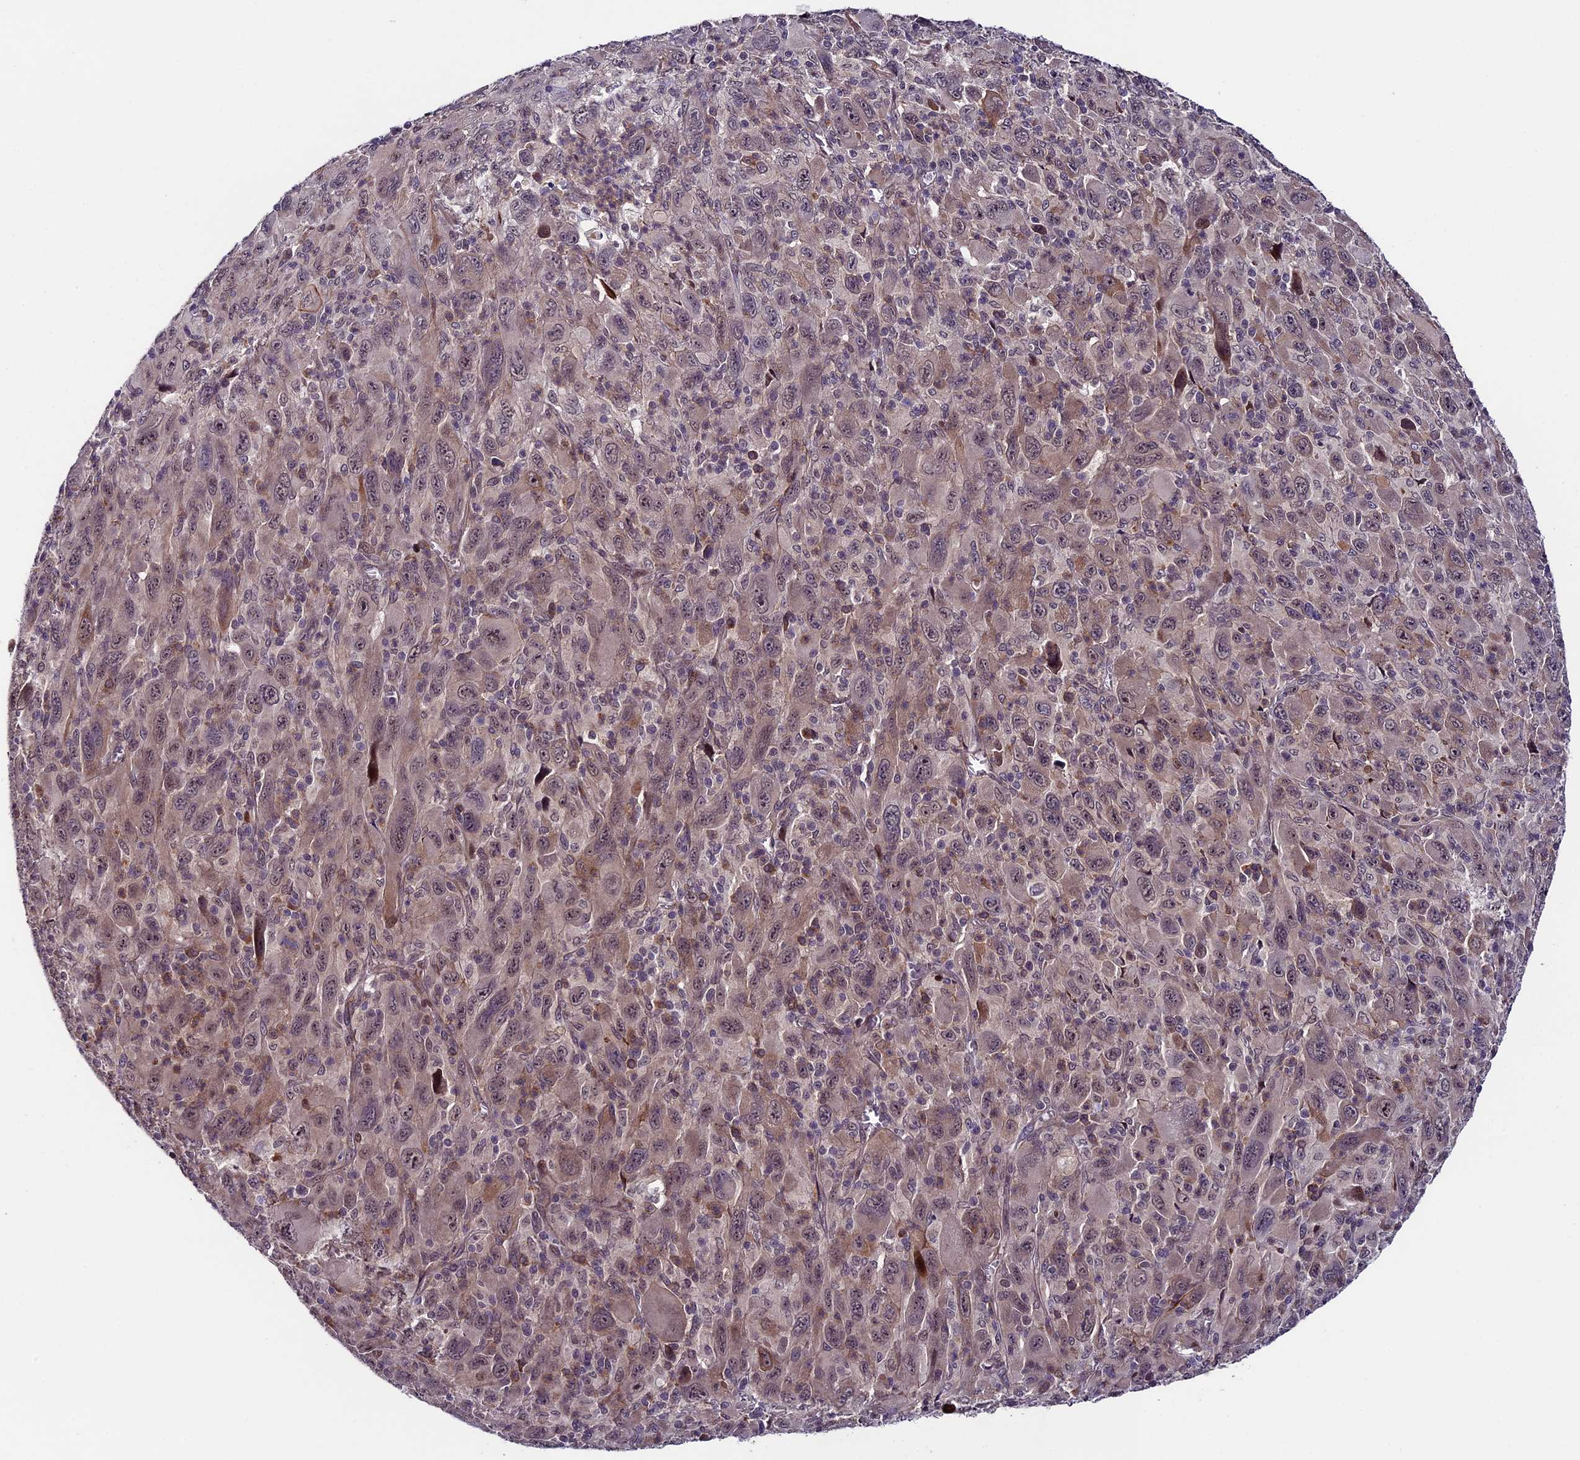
{"staining": {"intensity": "negative", "quantity": "none", "location": "none"}, "tissue": "melanoma", "cell_type": "Tumor cells", "image_type": "cancer", "snomed": [{"axis": "morphology", "description": "Malignant melanoma, Metastatic site"}, {"axis": "topography", "description": "Skin"}], "caption": "A photomicrograph of human melanoma is negative for staining in tumor cells.", "gene": "SIPA1L3", "patient": {"sex": "female", "age": 56}}